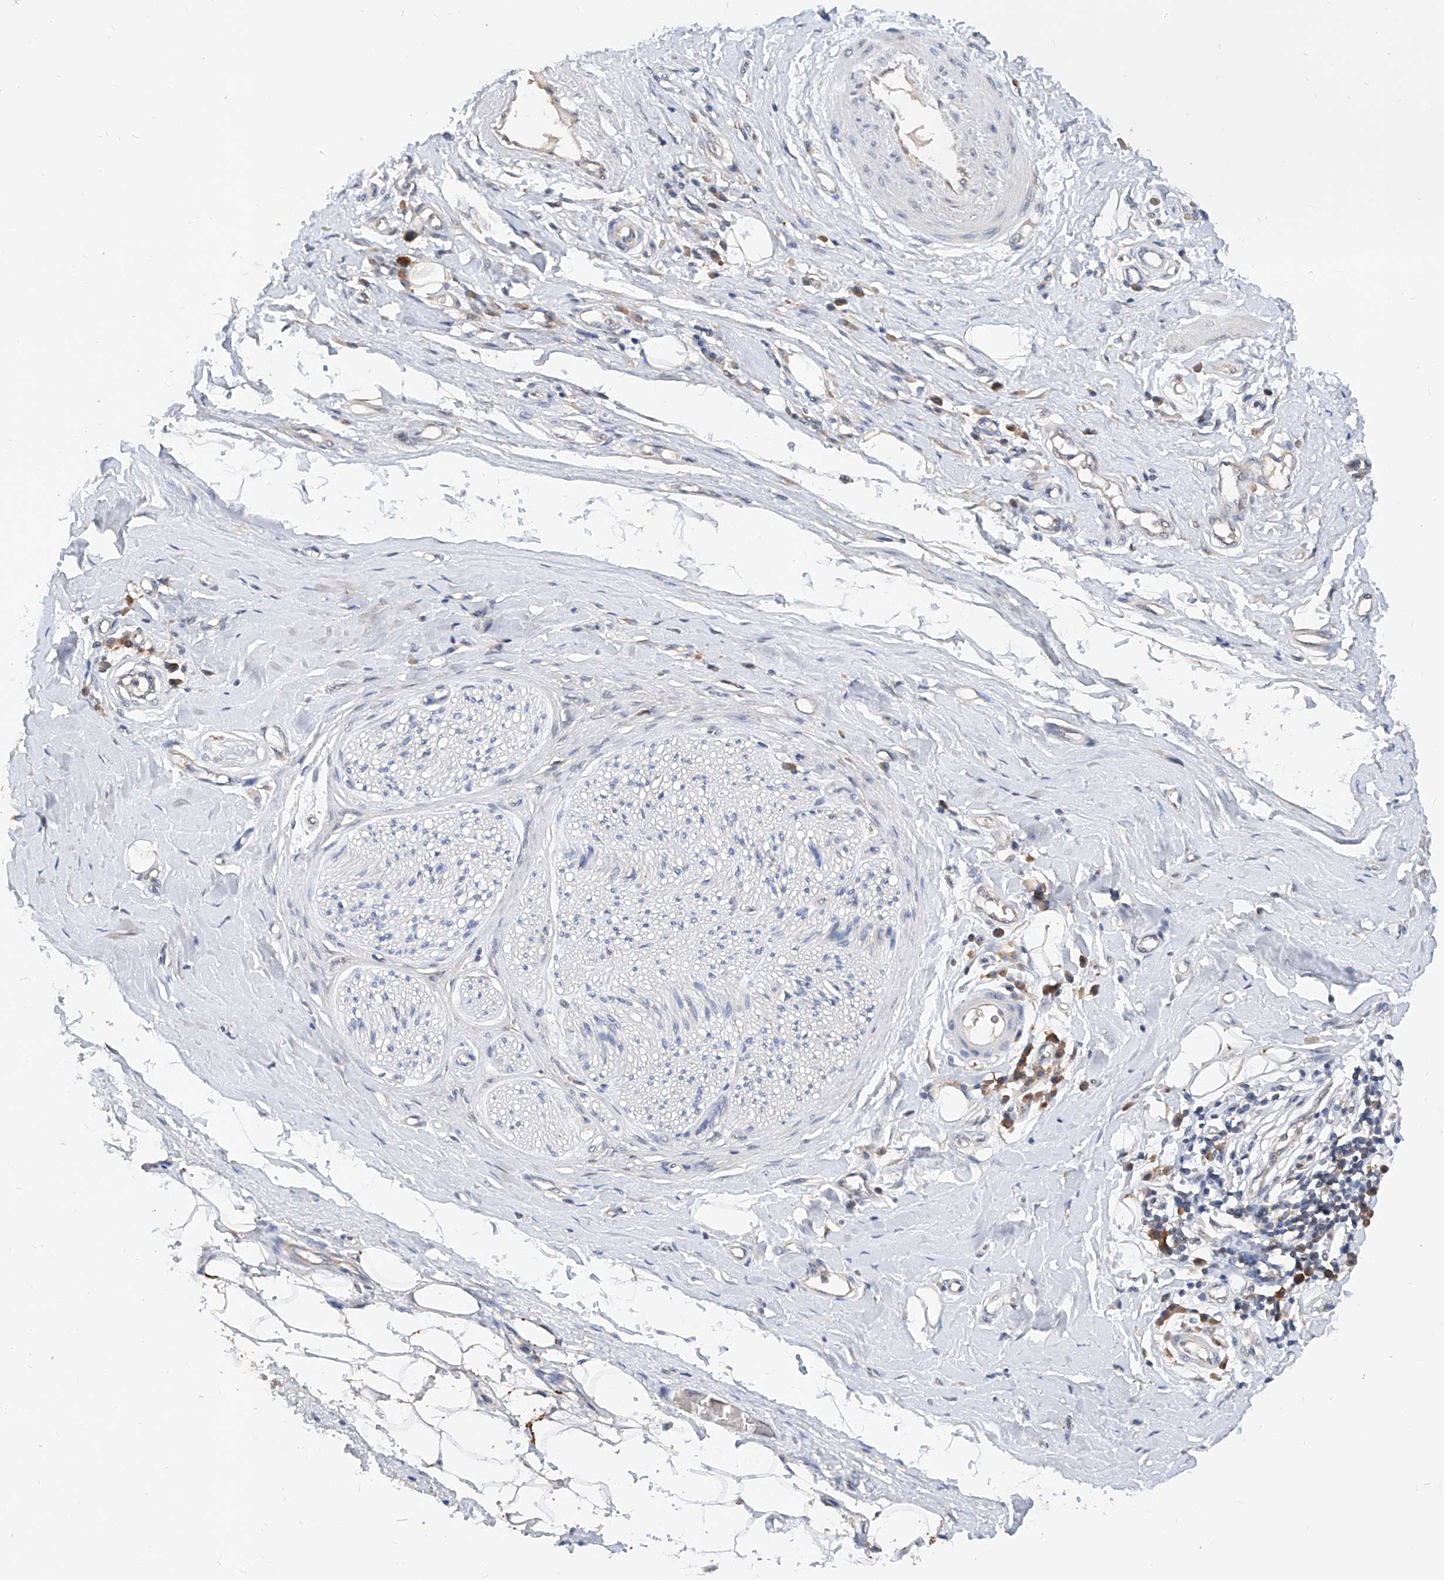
{"staining": {"intensity": "weak", "quantity": "25%-75%", "location": "cytoplasmic/membranous"}, "tissue": "adipose tissue", "cell_type": "Adipocytes", "image_type": "normal", "snomed": [{"axis": "morphology", "description": "Normal tissue, NOS"}, {"axis": "morphology", "description": "Adenocarcinoma, NOS"}, {"axis": "topography", "description": "Esophagus"}, {"axis": "topography", "description": "Stomach, upper"}, {"axis": "topography", "description": "Peripheral nerve tissue"}], "caption": "This image exhibits normal adipose tissue stained with immunohistochemistry to label a protein in brown. The cytoplasmic/membranous of adipocytes show weak positivity for the protein. Nuclei are counter-stained blue.", "gene": "CARMIL3", "patient": {"sex": "male", "age": 62}}